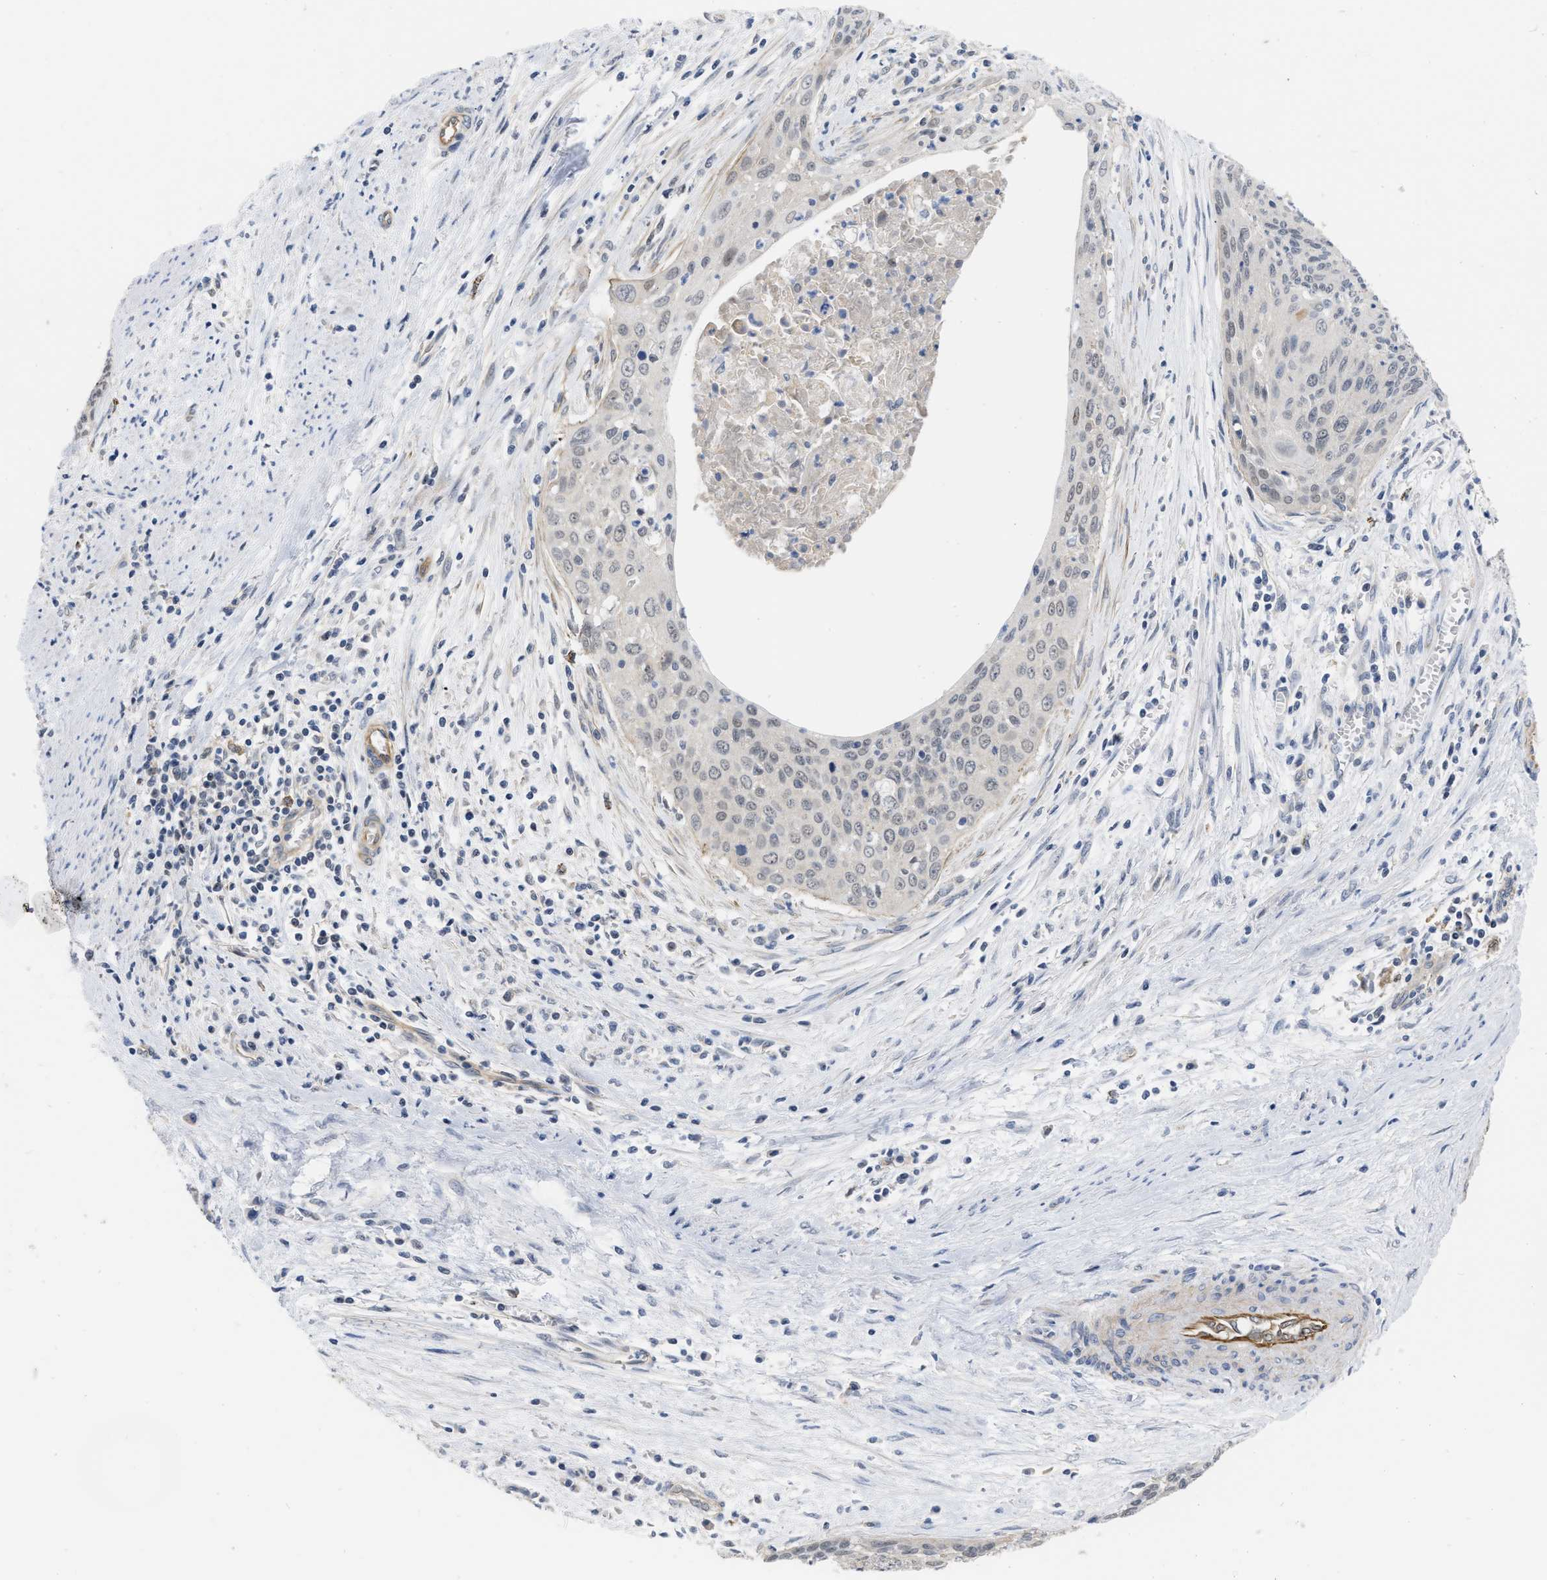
{"staining": {"intensity": "negative", "quantity": "none", "location": "none"}, "tissue": "cervical cancer", "cell_type": "Tumor cells", "image_type": "cancer", "snomed": [{"axis": "morphology", "description": "Squamous cell carcinoma, NOS"}, {"axis": "topography", "description": "Cervix"}], "caption": "Tumor cells are negative for protein expression in human cervical squamous cell carcinoma.", "gene": "NAPEPLD", "patient": {"sex": "female", "age": 55}}